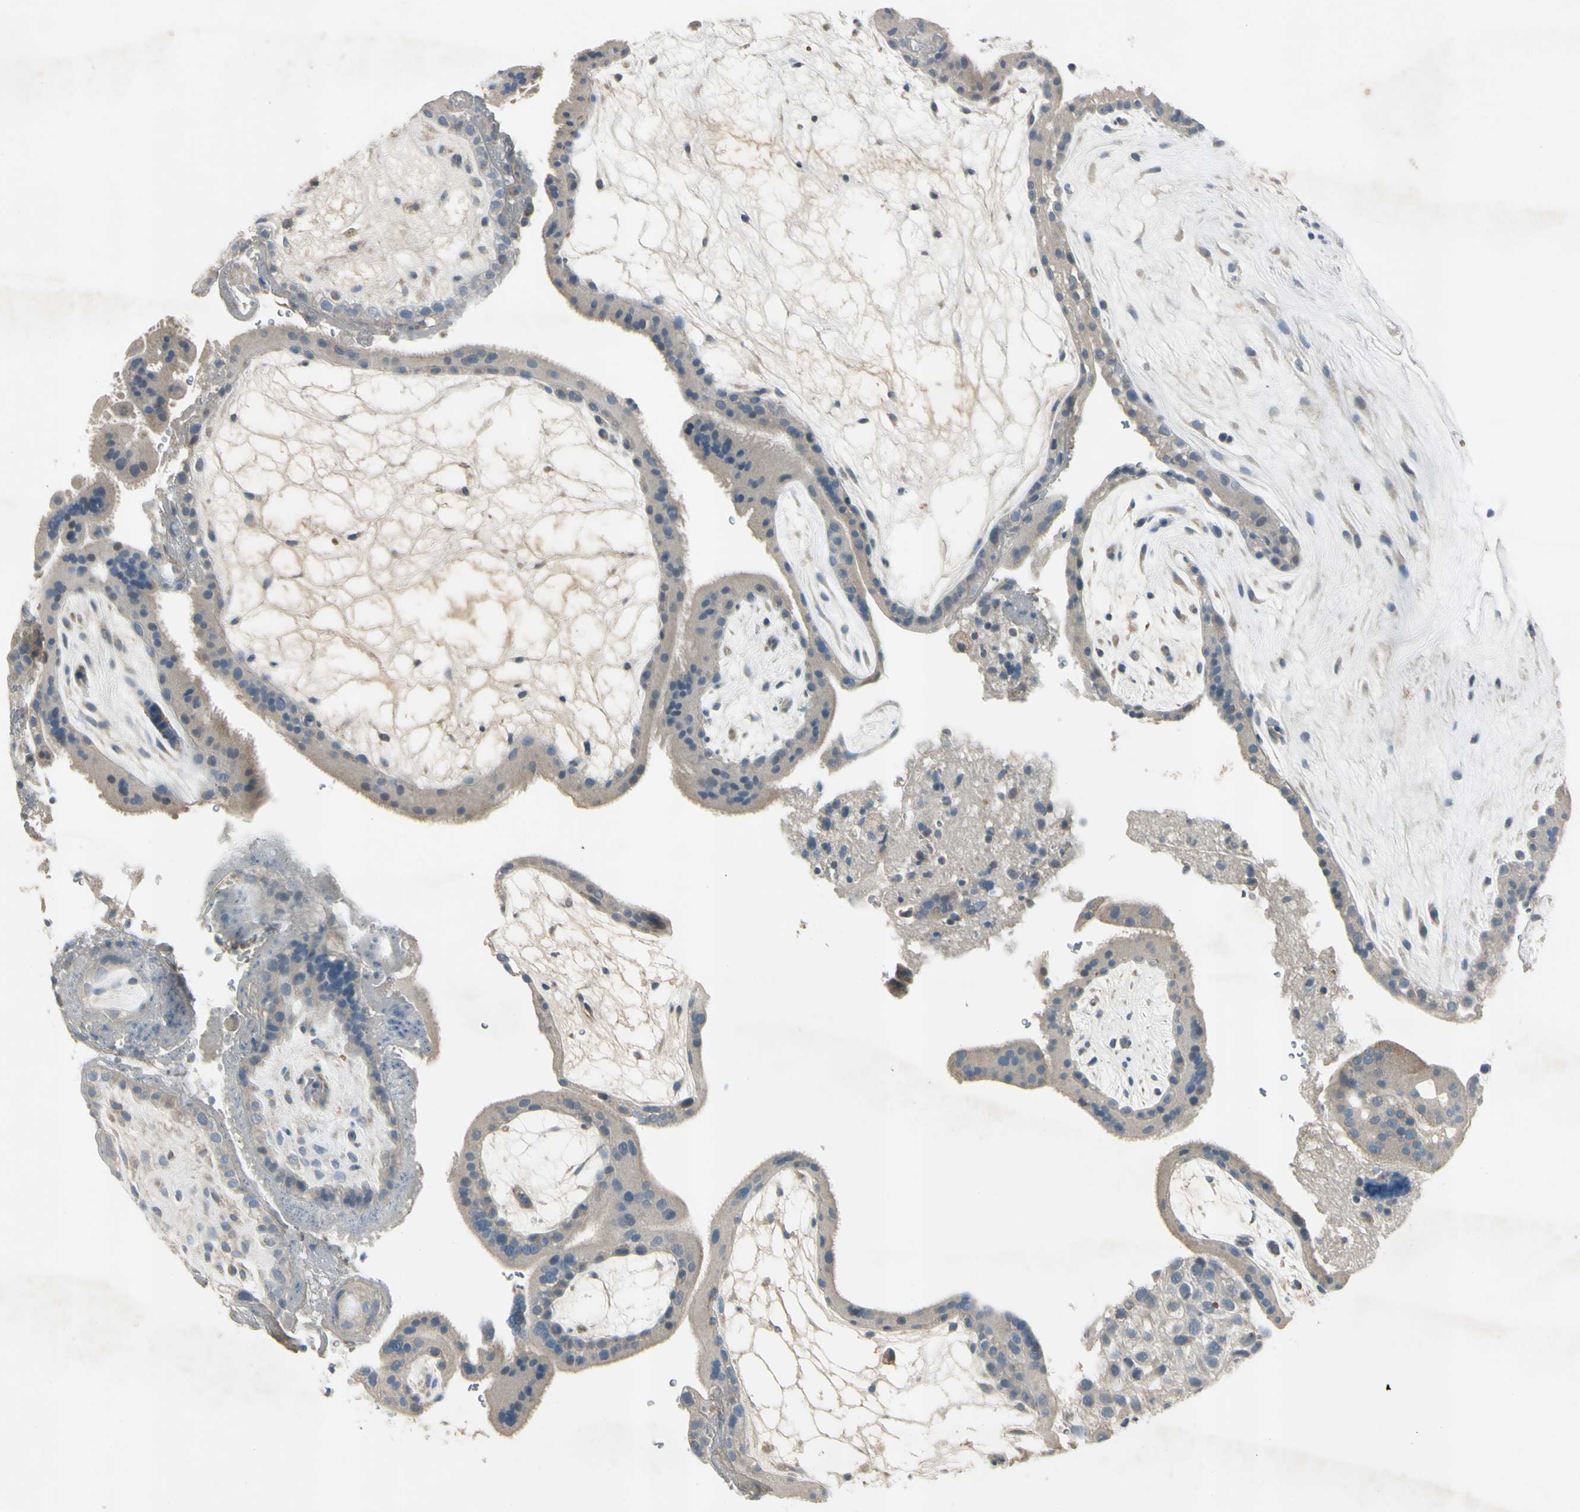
{"staining": {"intensity": "negative", "quantity": "none", "location": "none"}, "tissue": "placenta", "cell_type": "Decidual cells", "image_type": "normal", "snomed": [{"axis": "morphology", "description": "Normal tissue, NOS"}, {"axis": "topography", "description": "Placenta"}], "caption": "A photomicrograph of human placenta is negative for staining in decidual cells. (DAB immunohistochemistry (IHC) visualized using brightfield microscopy, high magnification).", "gene": "AATK", "patient": {"sex": "female", "age": 19}}